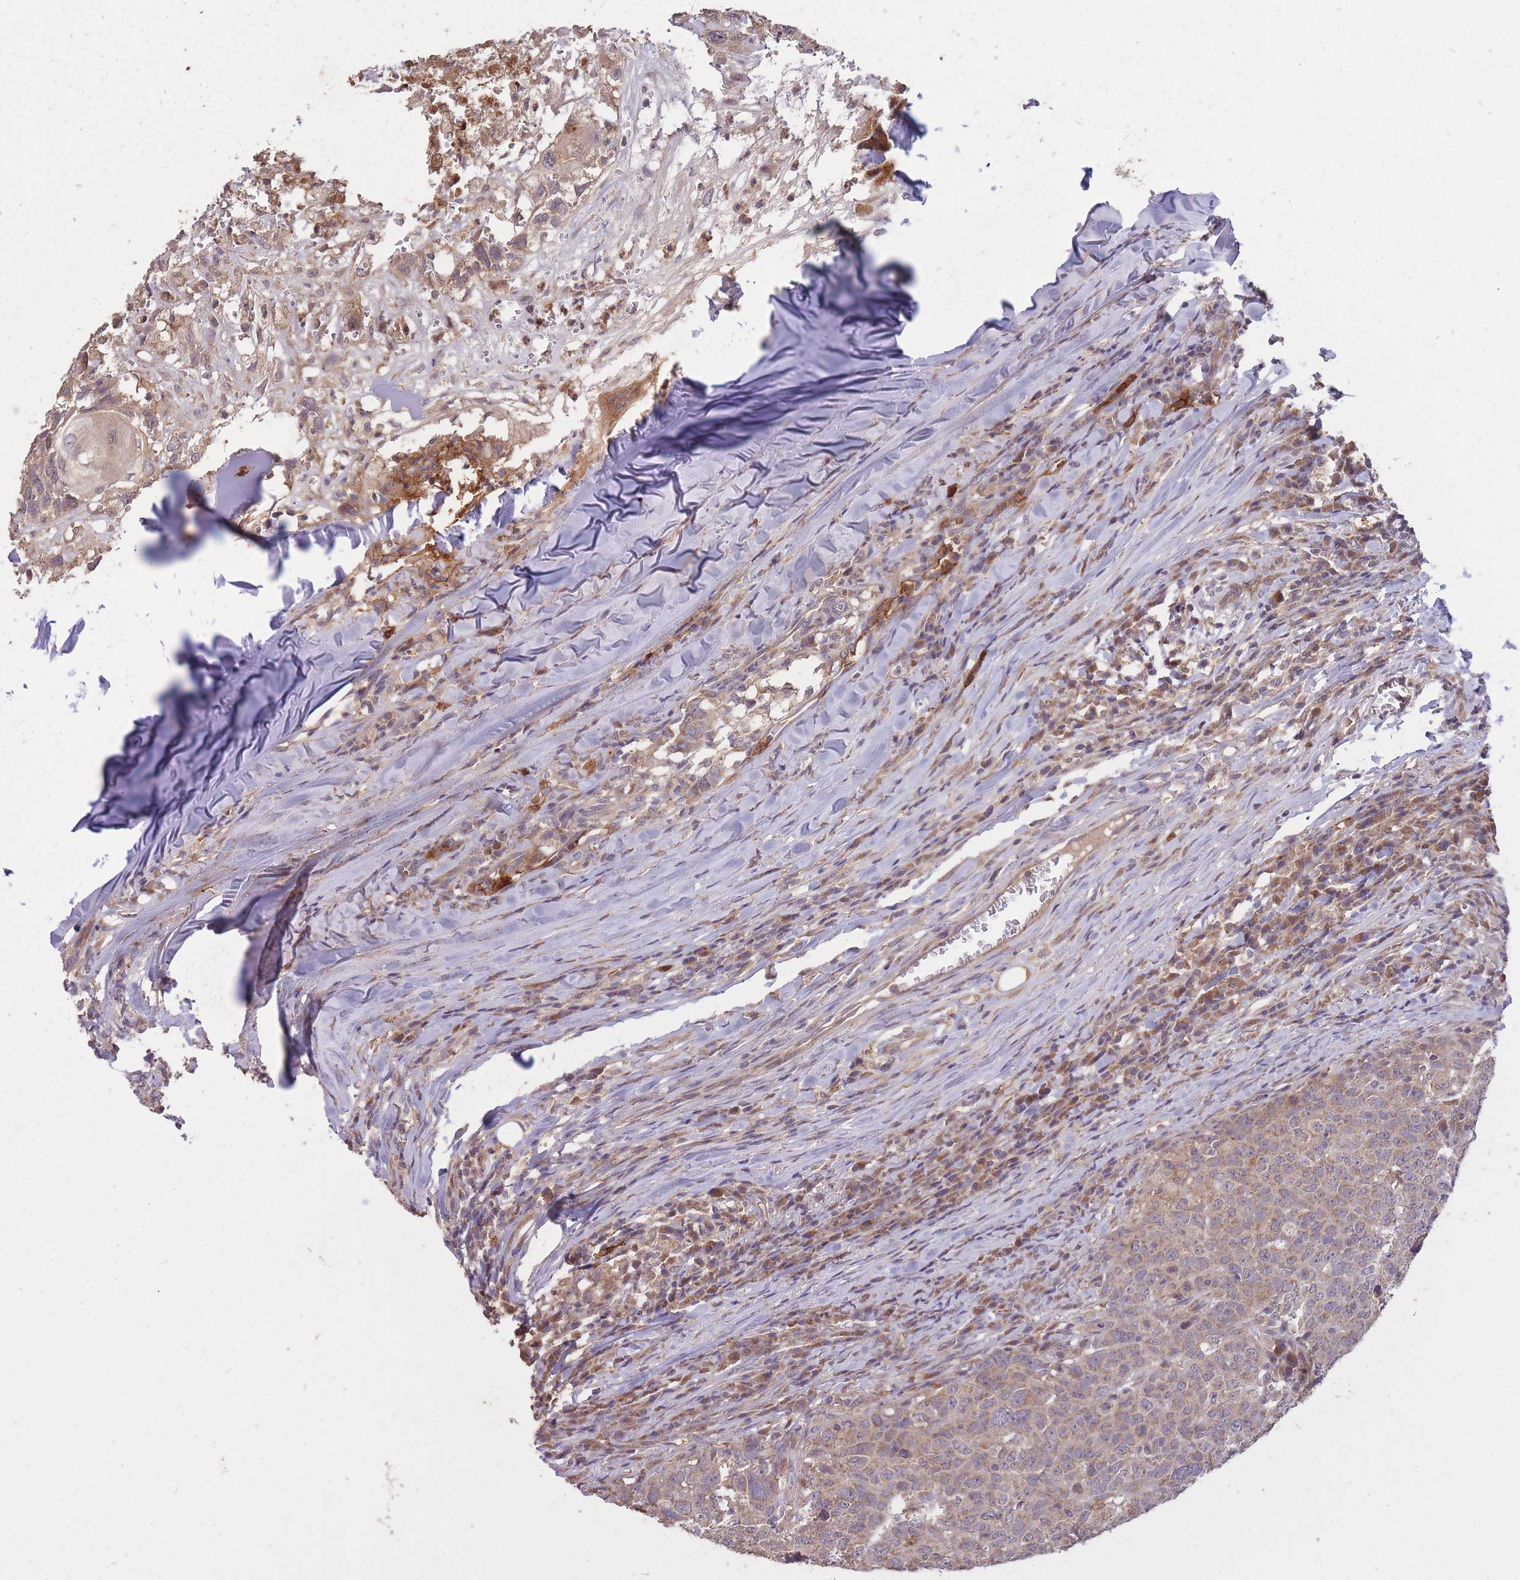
{"staining": {"intensity": "weak", "quantity": ">75%", "location": "cytoplasmic/membranous"}, "tissue": "head and neck cancer", "cell_type": "Tumor cells", "image_type": "cancer", "snomed": [{"axis": "morphology", "description": "Normal tissue, NOS"}, {"axis": "morphology", "description": "Squamous cell carcinoma, NOS"}, {"axis": "topography", "description": "Skeletal muscle"}, {"axis": "topography", "description": "Vascular tissue"}, {"axis": "topography", "description": "Peripheral nerve tissue"}, {"axis": "topography", "description": "Head-Neck"}], "caption": "Protein staining reveals weak cytoplasmic/membranous positivity in about >75% of tumor cells in head and neck squamous cell carcinoma.", "gene": "IGF2BP2", "patient": {"sex": "male", "age": 66}}